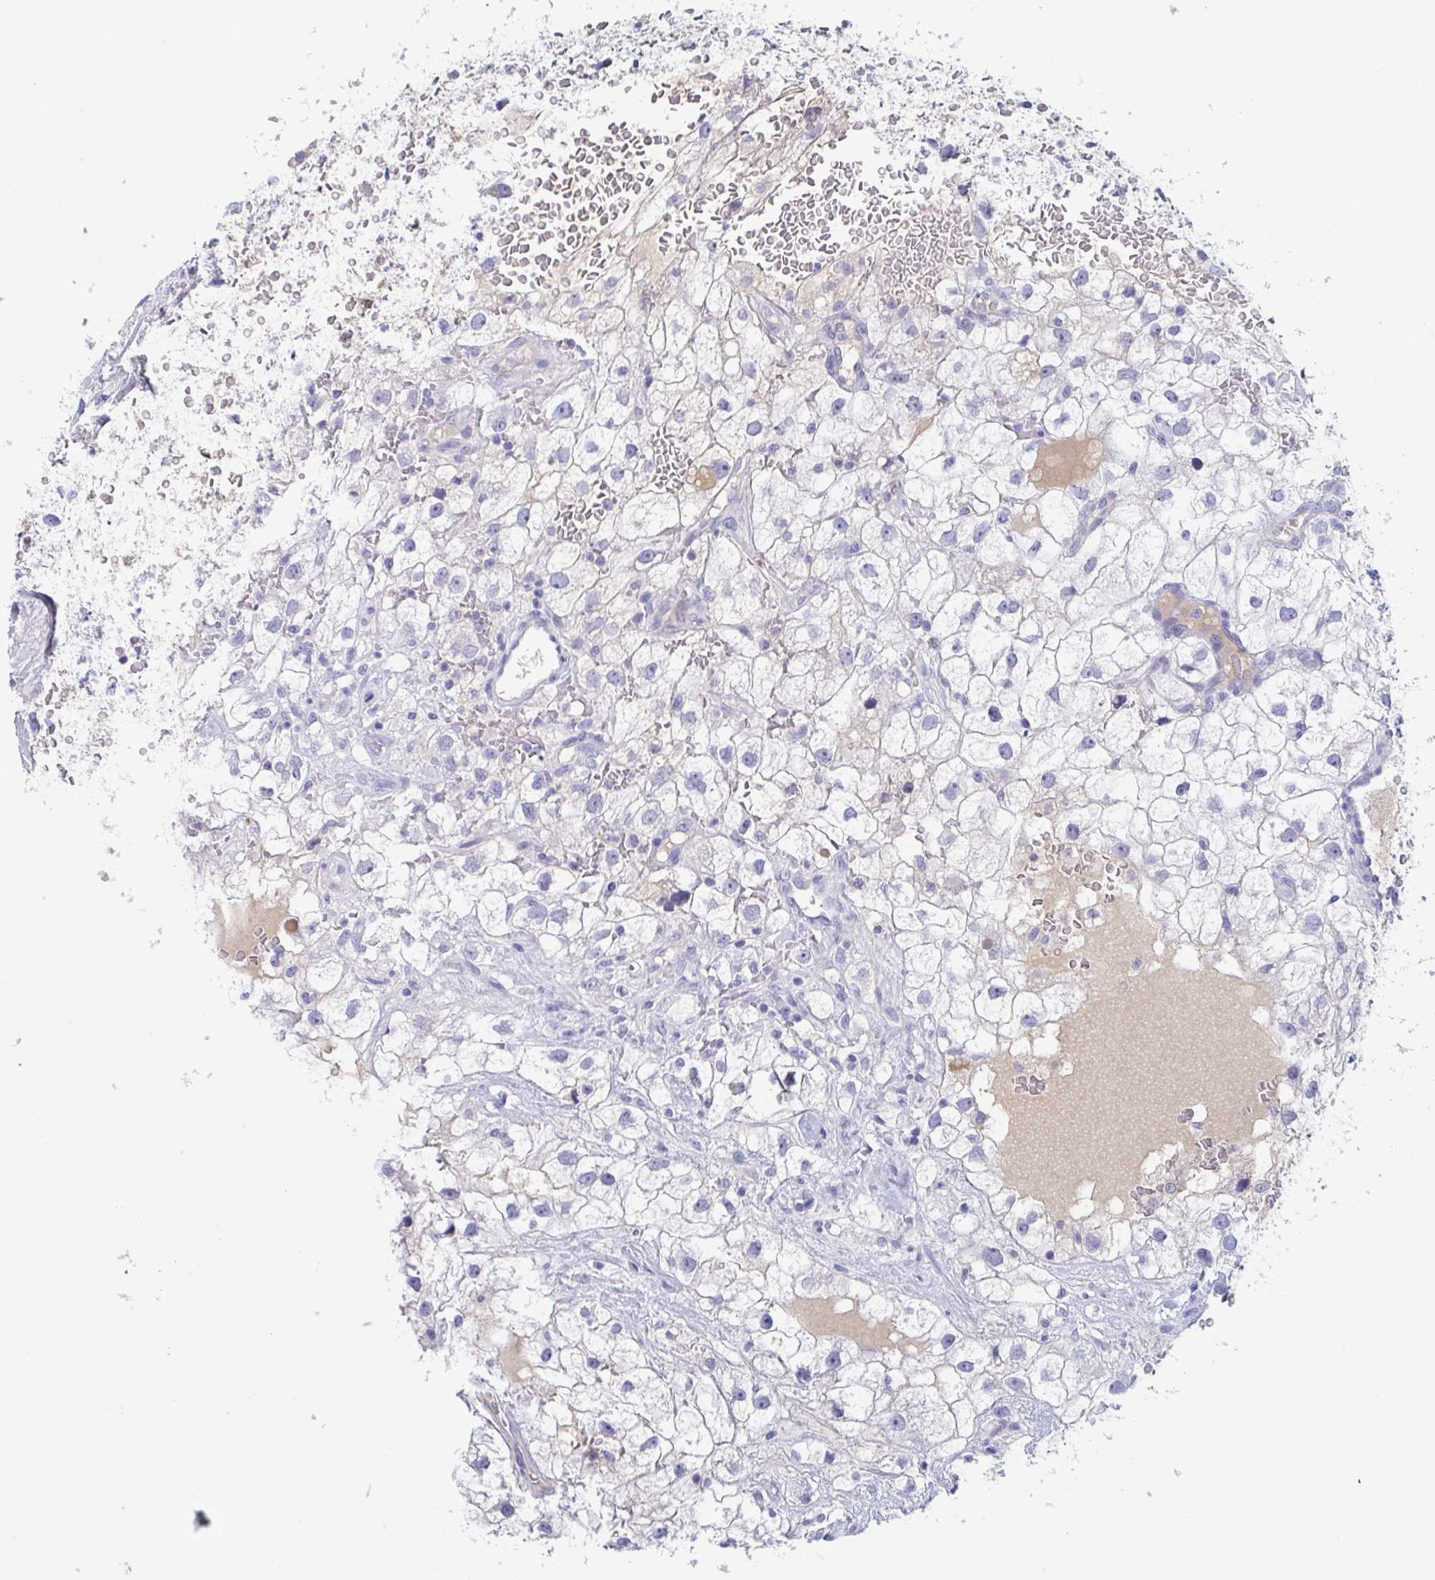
{"staining": {"intensity": "negative", "quantity": "none", "location": "none"}, "tissue": "renal cancer", "cell_type": "Tumor cells", "image_type": "cancer", "snomed": [{"axis": "morphology", "description": "Adenocarcinoma, NOS"}, {"axis": "topography", "description": "Kidney"}], "caption": "Immunohistochemistry (IHC) micrograph of human adenocarcinoma (renal) stained for a protein (brown), which exhibits no positivity in tumor cells.", "gene": "ZNHIT2", "patient": {"sex": "male", "age": 59}}